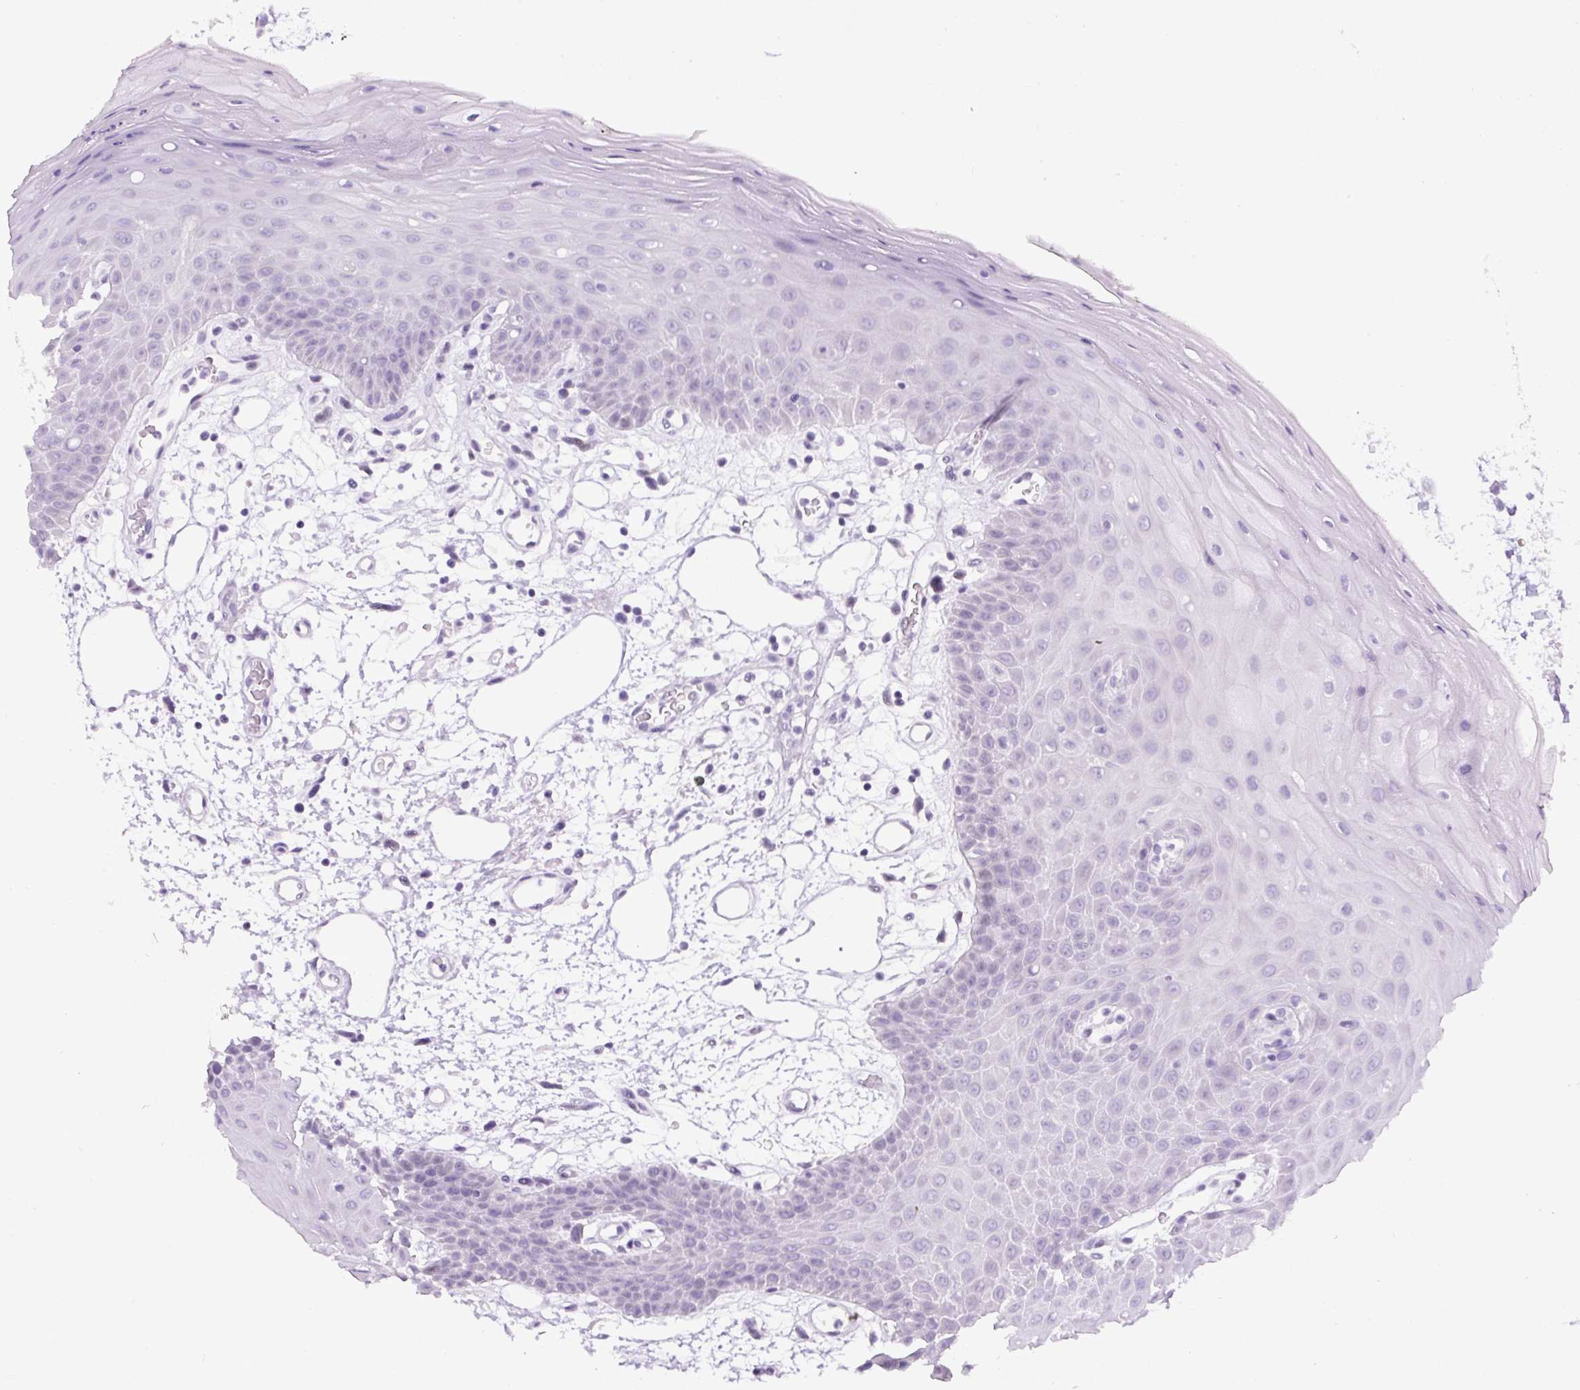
{"staining": {"intensity": "negative", "quantity": "none", "location": "none"}, "tissue": "oral mucosa", "cell_type": "Squamous epithelial cells", "image_type": "normal", "snomed": [{"axis": "morphology", "description": "Normal tissue, NOS"}, {"axis": "topography", "description": "Oral tissue"}], "caption": "Immunohistochemistry (IHC) micrograph of unremarkable human oral mucosa stained for a protein (brown), which demonstrates no expression in squamous epithelial cells.", "gene": "RHBDD2", "patient": {"sex": "female", "age": 59}}